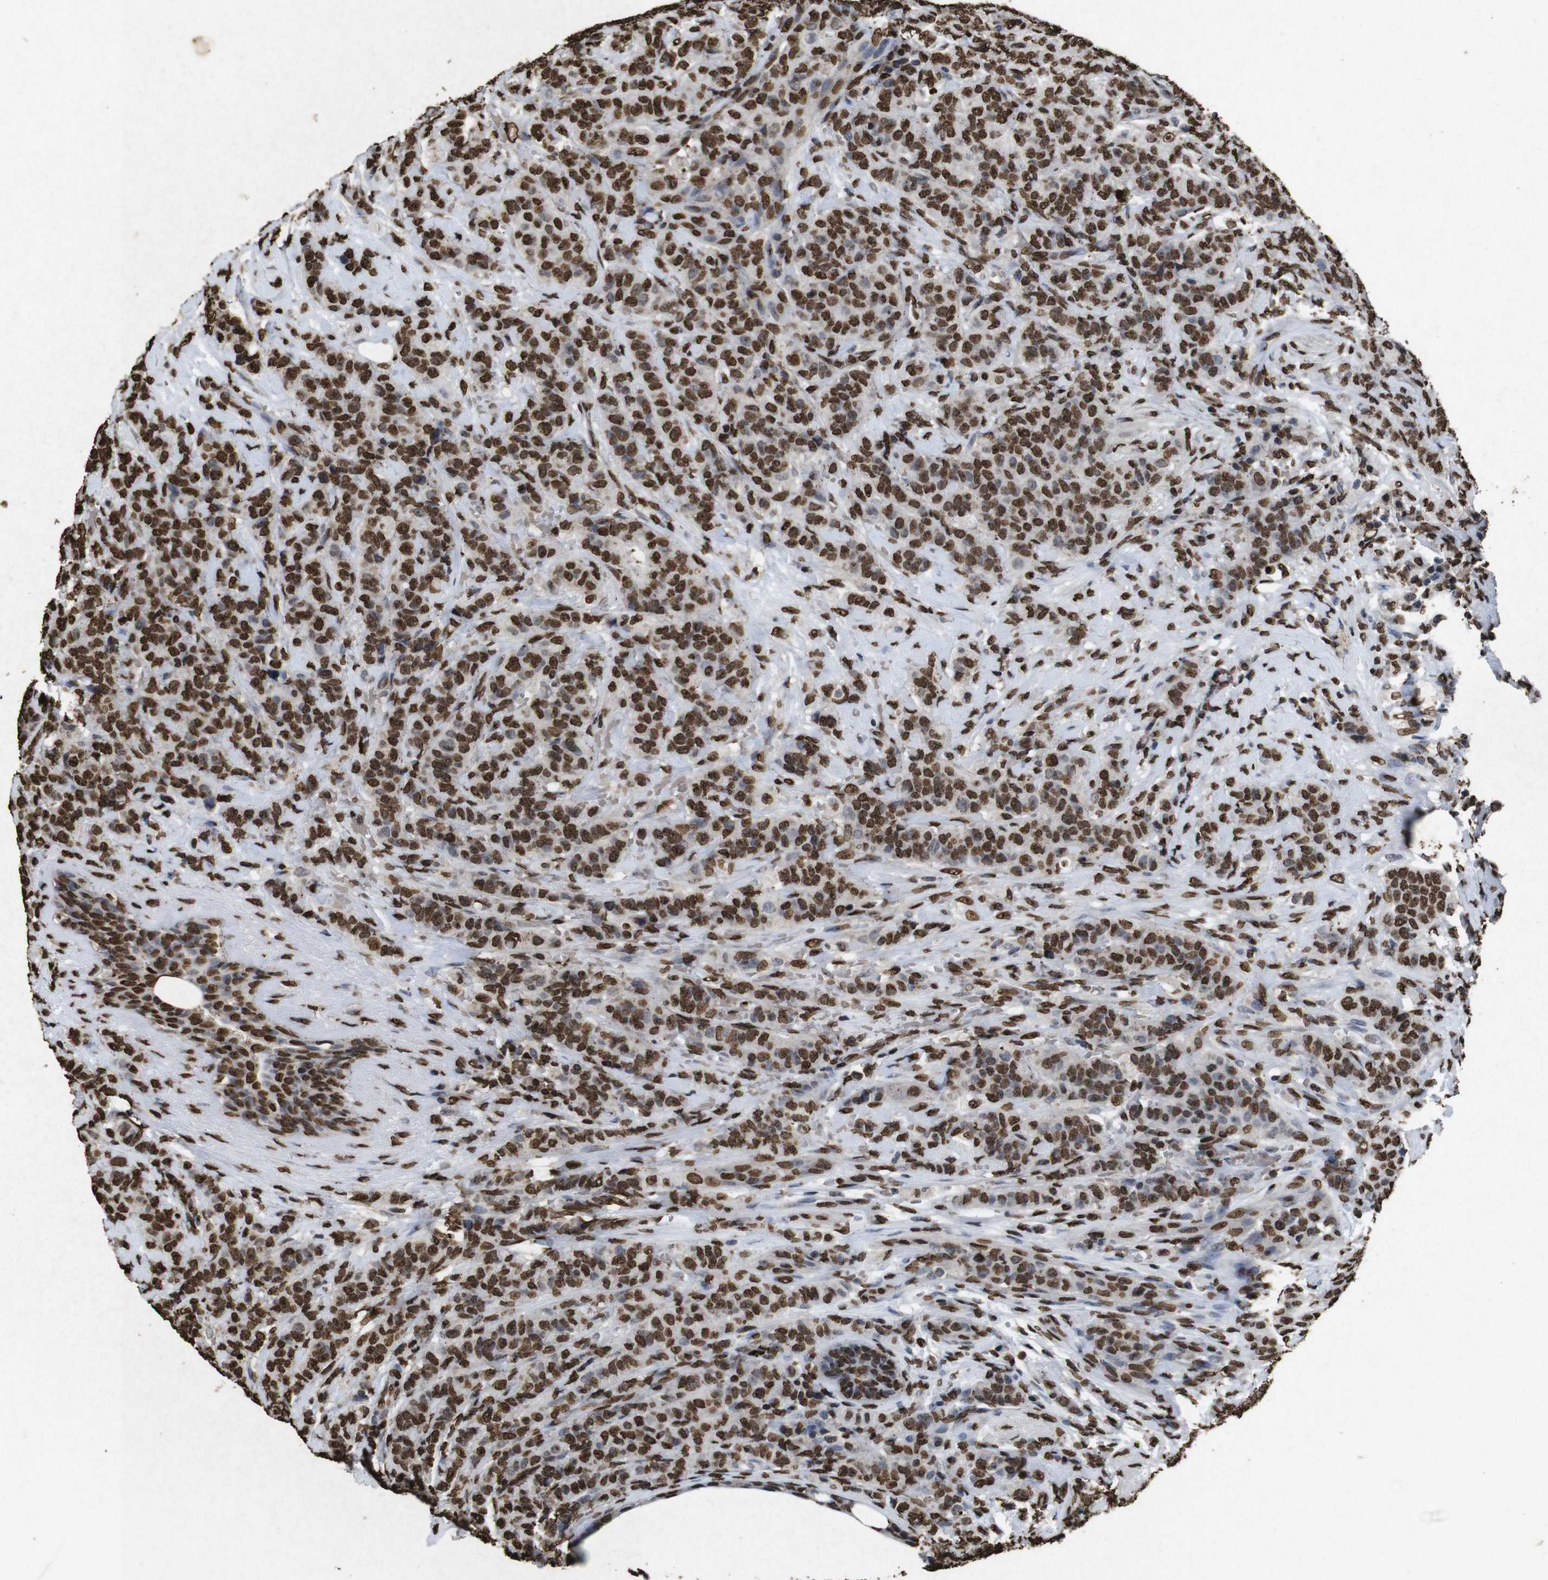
{"staining": {"intensity": "strong", "quantity": ">75%", "location": "nuclear"}, "tissue": "breast cancer", "cell_type": "Tumor cells", "image_type": "cancer", "snomed": [{"axis": "morphology", "description": "Normal tissue, NOS"}, {"axis": "morphology", "description": "Duct carcinoma"}, {"axis": "topography", "description": "Breast"}], "caption": "DAB immunohistochemical staining of breast invasive ductal carcinoma demonstrates strong nuclear protein positivity in approximately >75% of tumor cells.", "gene": "MDM2", "patient": {"sex": "female", "age": 40}}